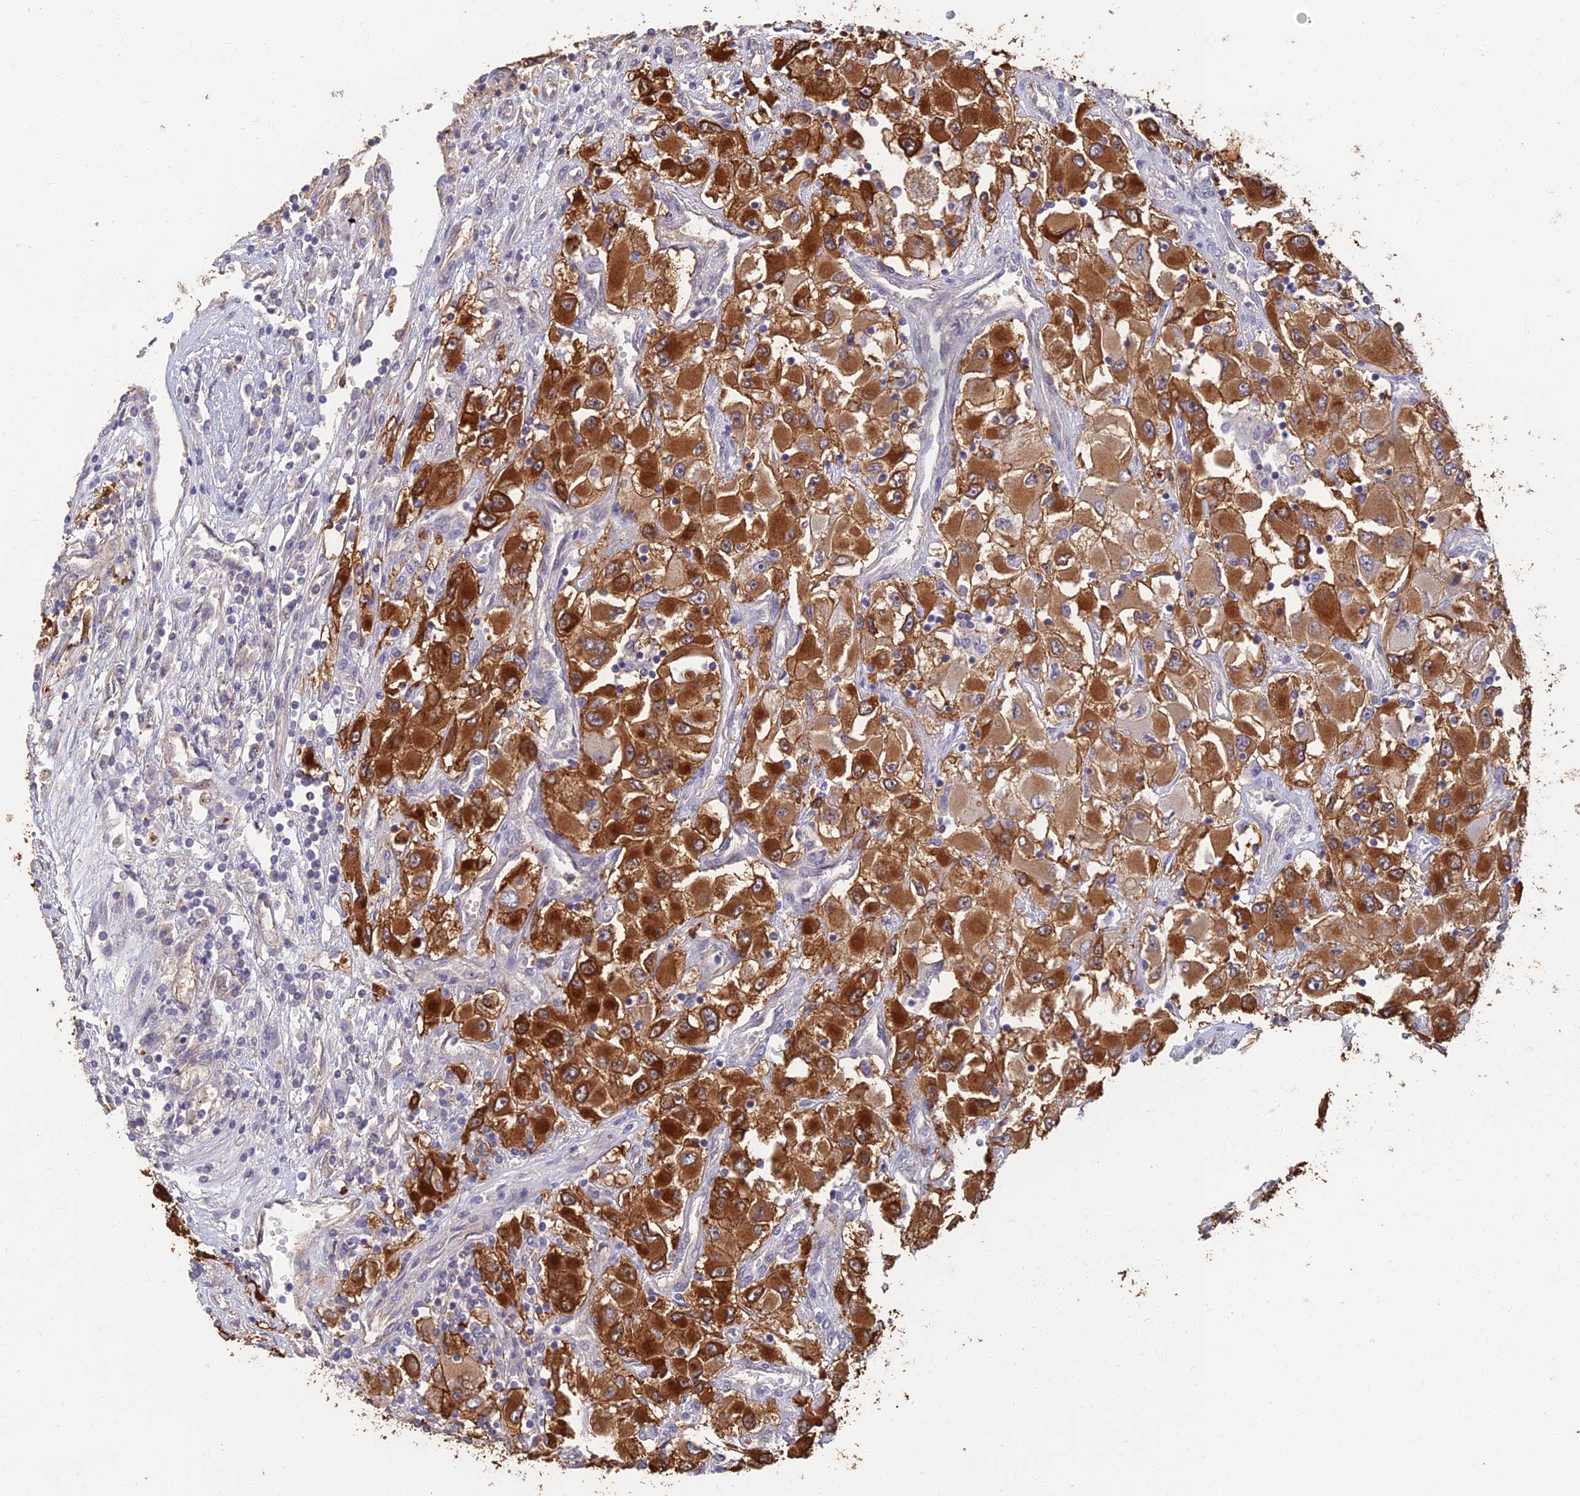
{"staining": {"intensity": "strong", "quantity": ">75%", "location": "cytoplasmic/membranous"}, "tissue": "renal cancer", "cell_type": "Tumor cells", "image_type": "cancer", "snomed": [{"axis": "morphology", "description": "Adenocarcinoma, NOS"}, {"axis": "topography", "description": "Kidney"}], "caption": "Immunohistochemical staining of adenocarcinoma (renal) shows strong cytoplasmic/membranous protein expression in approximately >75% of tumor cells.", "gene": "LRRN3", "patient": {"sex": "female", "age": 52}}